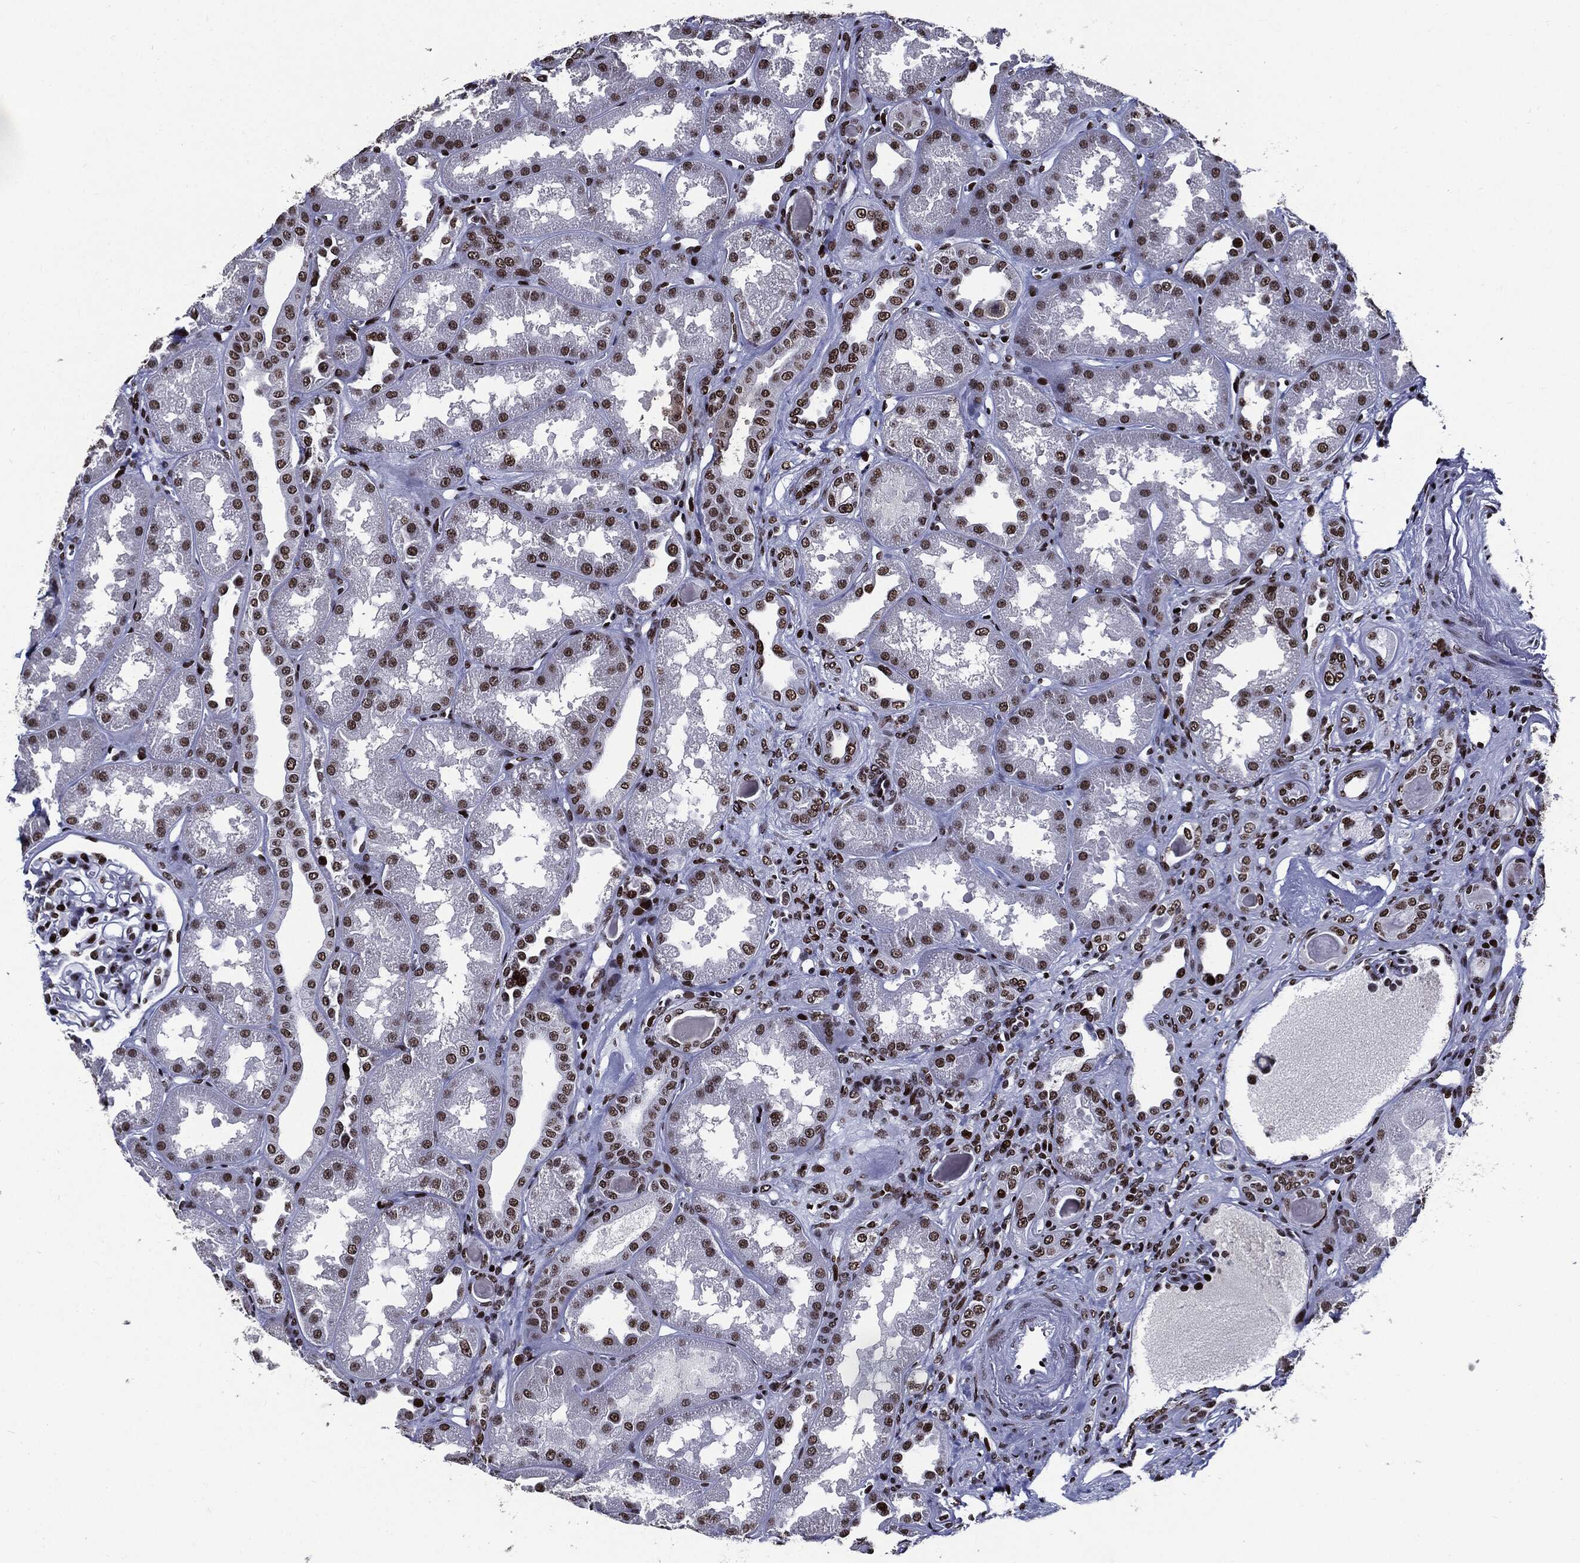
{"staining": {"intensity": "strong", "quantity": "25%-75%", "location": "nuclear"}, "tissue": "kidney", "cell_type": "Cells in glomeruli", "image_type": "normal", "snomed": [{"axis": "morphology", "description": "Normal tissue, NOS"}, {"axis": "topography", "description": "Kidney"}], "caption": "The photomicrograph exhibits immunohistochemical staining of unremarkable kidney. There is strong nuclear positivity is present in approximately 25%-75% of cells in glomeruli.", "gene": "ZFP91", "patient": {"sex": "male", "age": 61}}